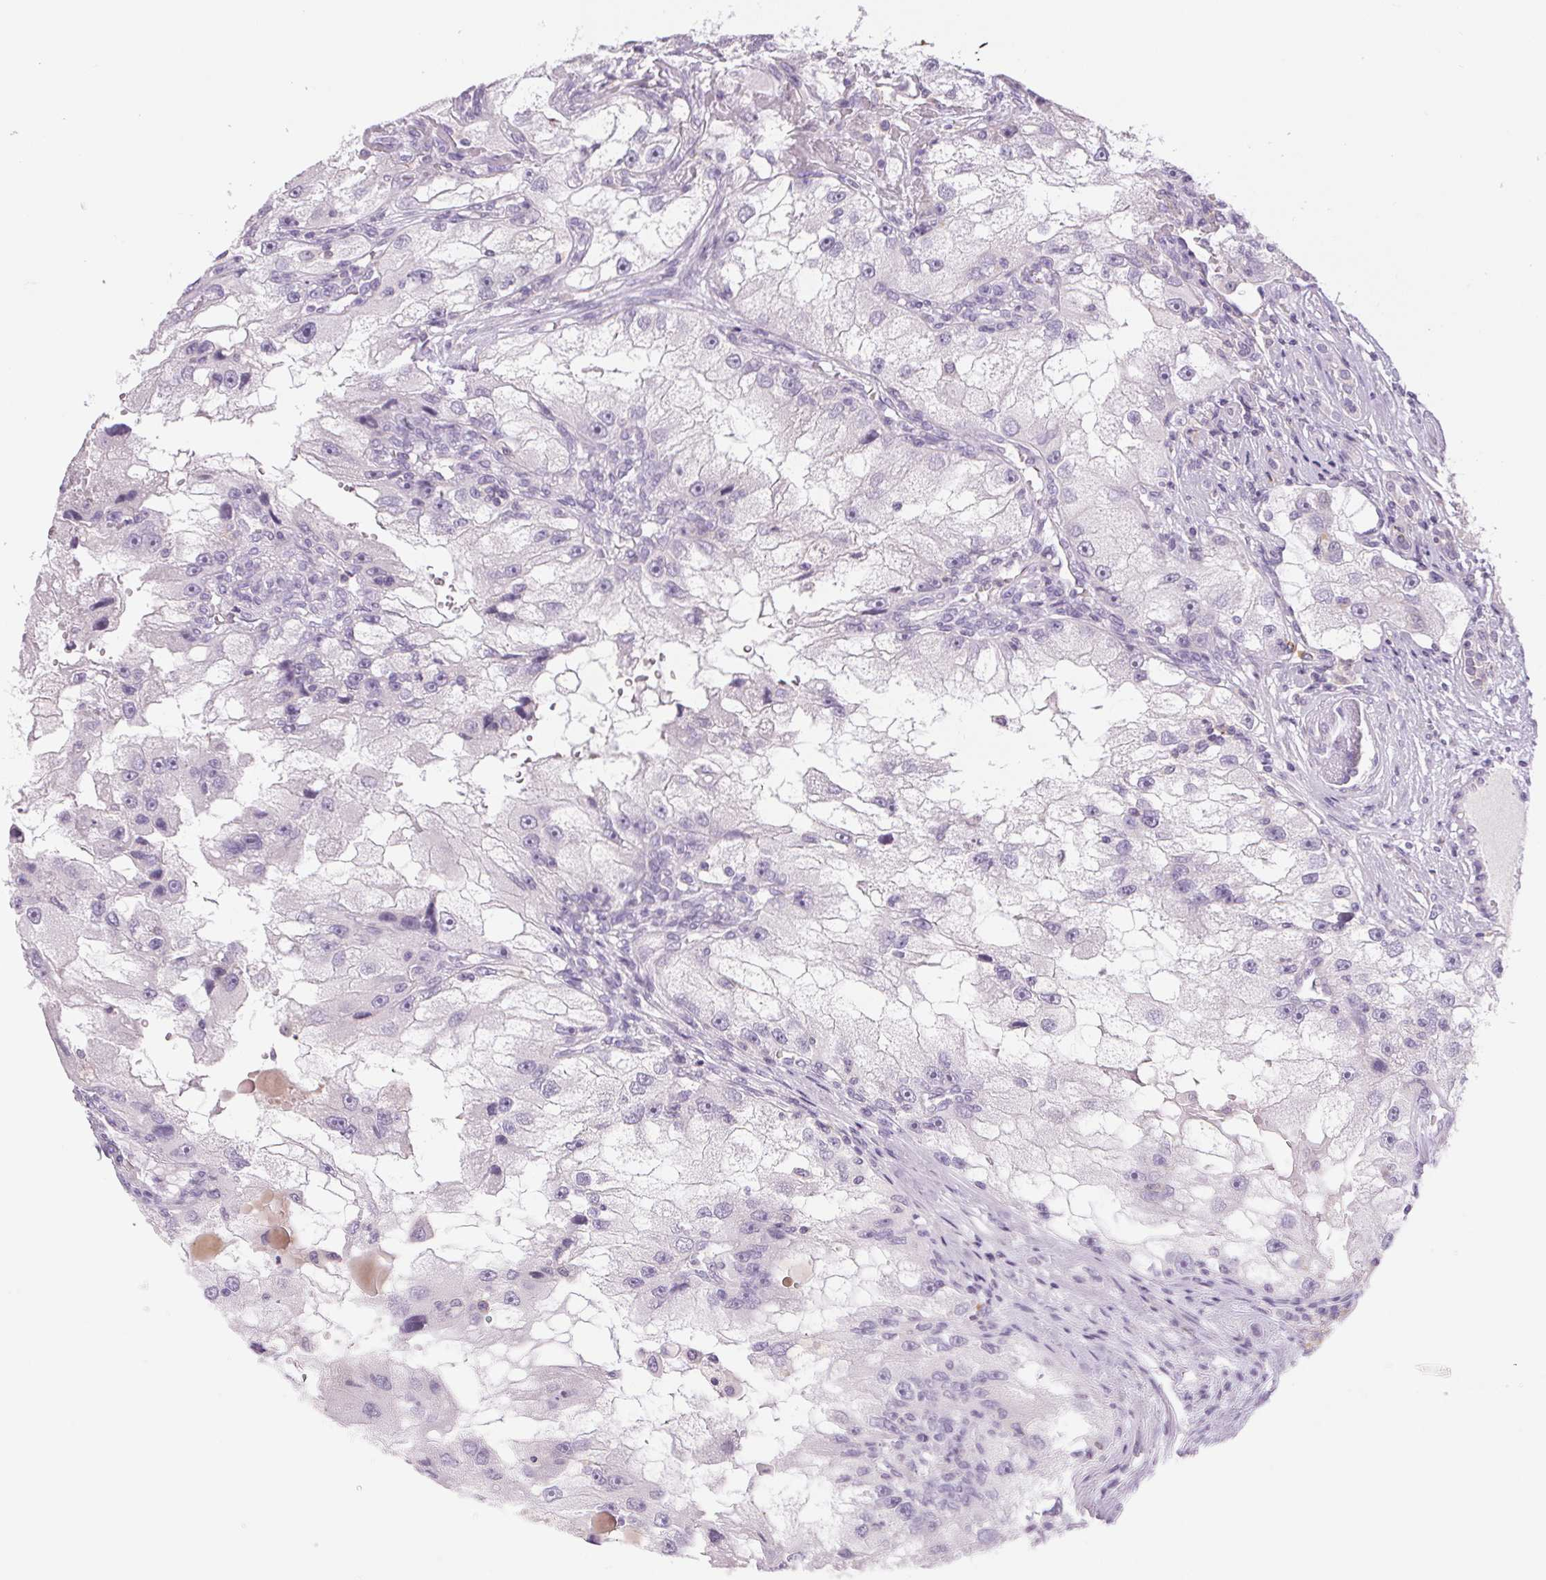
{"staining": {"intensity": "negative", "quantity": "none", "location": "none"}, "tissue": "renal cancer", "cell_type": "Tumor cells", "image_type": "cancer", "snomed": [{"axis": "morphology", "description": "Adenocarcinoma, NOS"}, {"axis": "topography", "description": "Kidney"}], "caption": "Immunohistochemistry (IHC) micrograph of human renal cancer (adenocarcinoma) stained for a protein (brown), which exhibits no expression in tumor cells.", "gene": "ECPAS", "patient": {"sex": "male", "age": 63}}